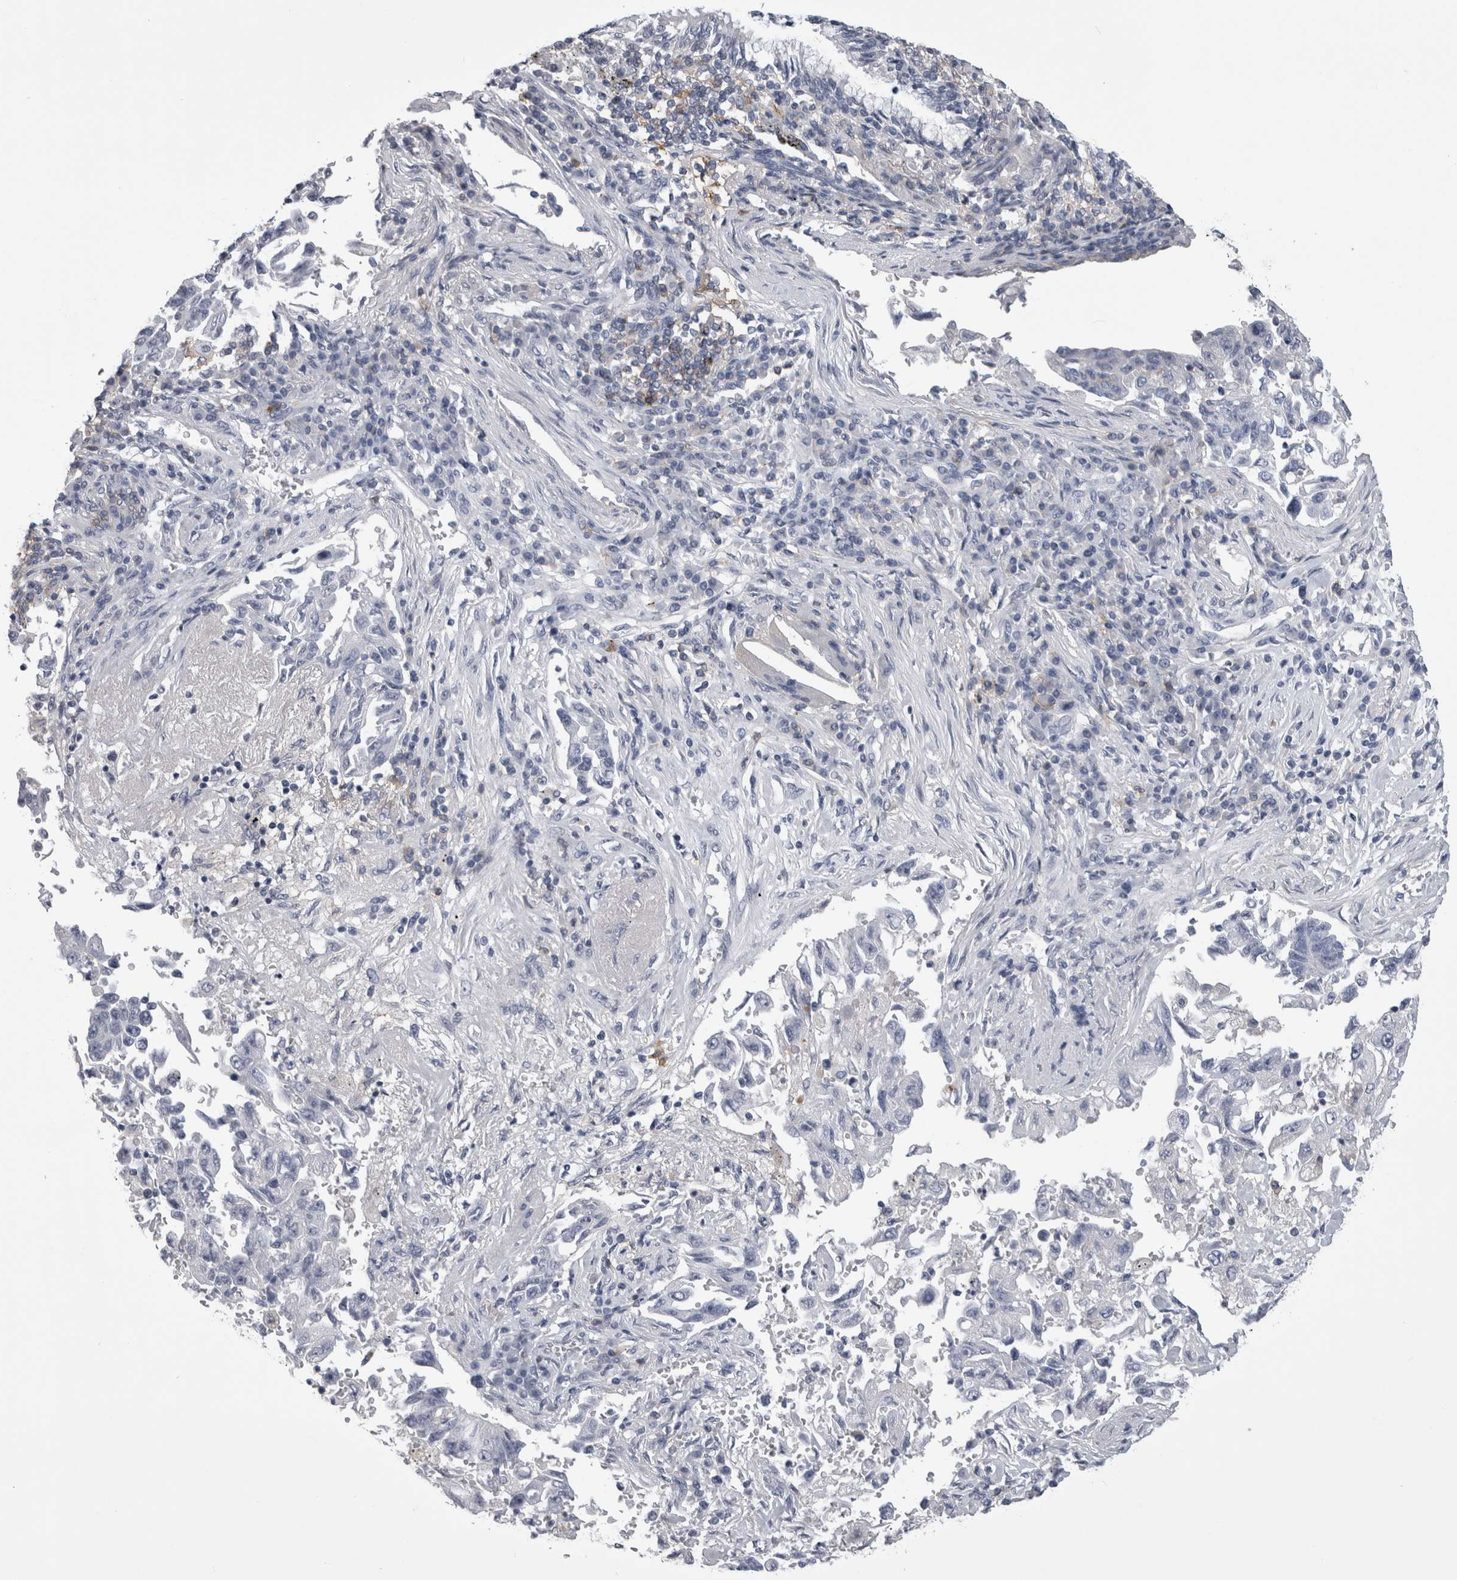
{"staining": {"intensity": "negative", "quantity": "none", "location": "none"}, "tissue": "lung cancer", "cell_type": "Tumor cells", "image_type": "cancer", "snomed": [{"axis": "morphology", "description": "Adenocarcinoma, NOS"}, {"axis": "topography", "description": "Lung"}], "caption": "Photomicrograph shows no protein staining in tumor cells of lung cancer tissue. (Immunohistochemistry (ihc), brightfield microscopy, high magnification).", "gene": "AFMID", "patient": {"sex": "female", "age": 51}}